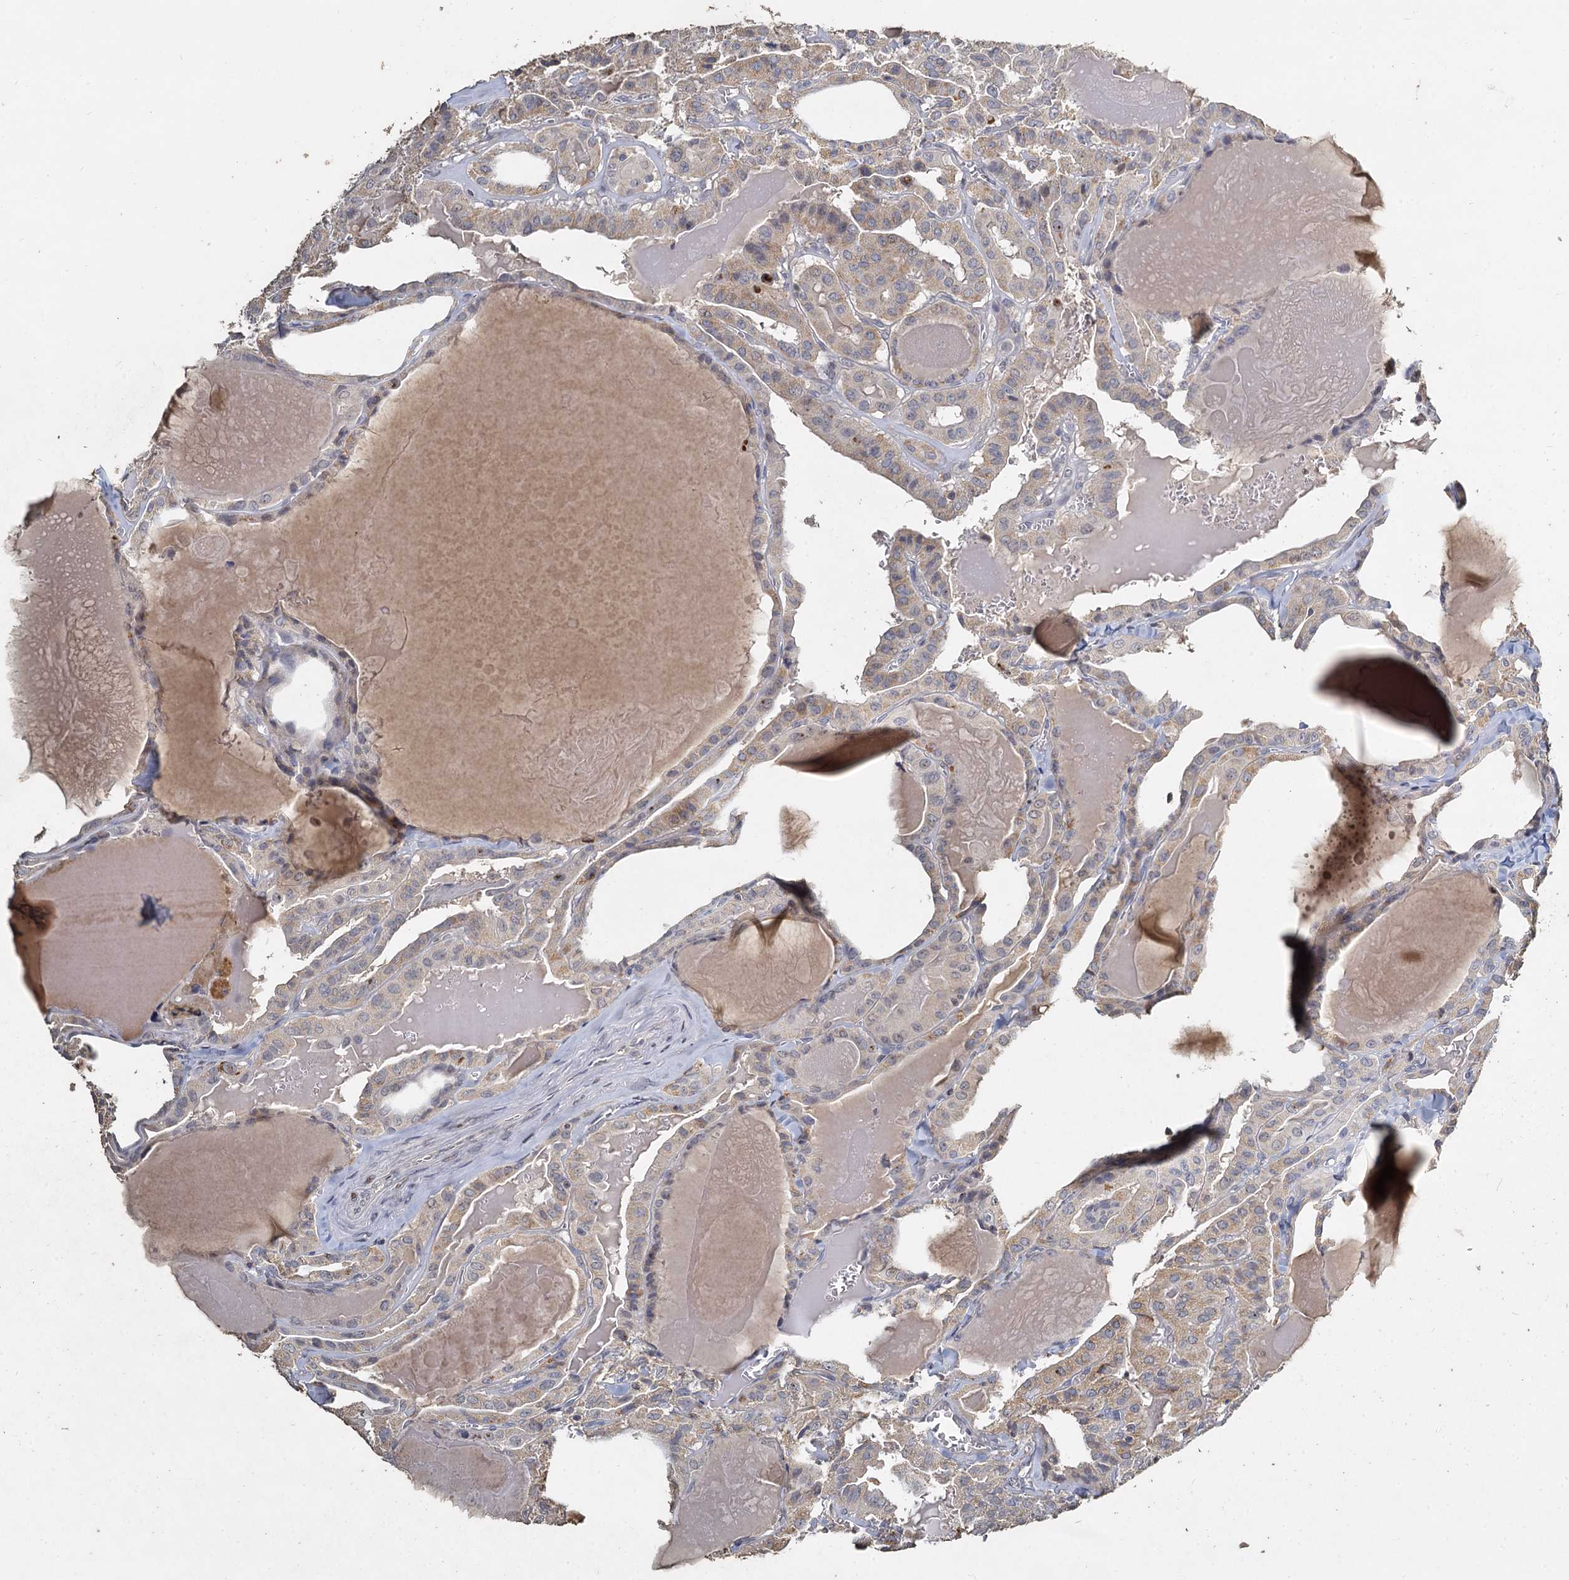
{"staining": {"intensity": "weak", "quantity": "<25%", "location": "cytoplasmic/membranous"}, "tissue": "thyroid cancer", "cell_type": "Tumor cells", "image_type": "cancer", "snomed": [{"axis": "morphology", "description": "Papillary adenocarcinoma, NOS"}, {"axis": "topography", "description": "Thyroid gland"}], "caption": "An image of human thyroid papillary adenocarcinoma is negative for staining in tumor cells.", "gene": "CCDC61", "patient": {"sex": "male", "age": 52}}